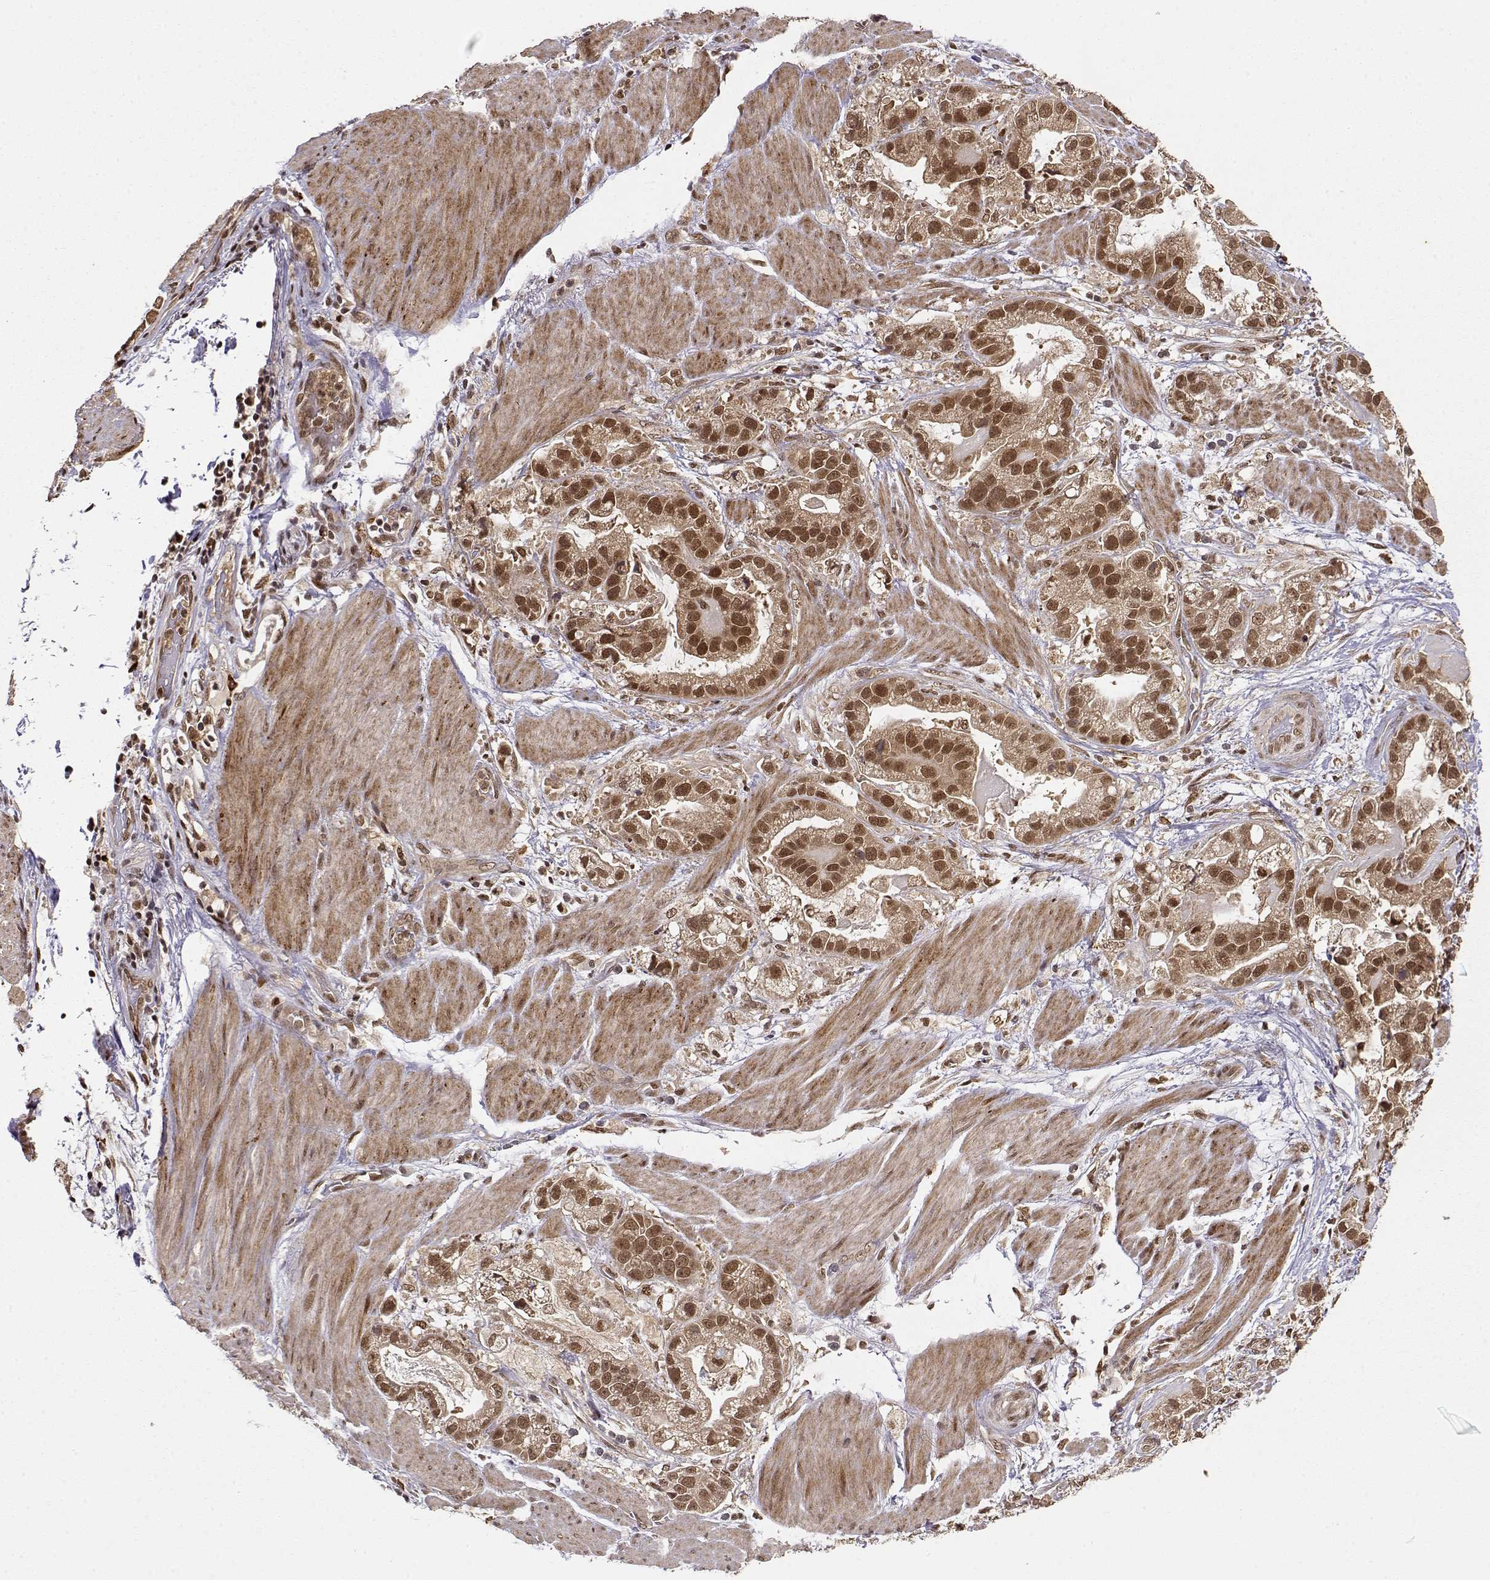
{"staining": {"intensity": "strong", "quantity": ">75%", "location": "cytoplasmic/membranous,nuclear"}, "tissue": "stomach cancer", "cell_type": "Tumor cells", "image_type": "cancer", "snomed": [{"axis": "morphology", "description": "Adenocarcinoma, NOS"}, {"axis": "topography", "description": "Stomach"}], "caption": "Human stomach cancer (adenocarcinoma) stained with a brown dye displays strong cytoplasmic/membranous and nuclear positive expression in about >75% of tumor cells.", "gene": "MAEA", "patient": {"sex": "male", "age": 59}}